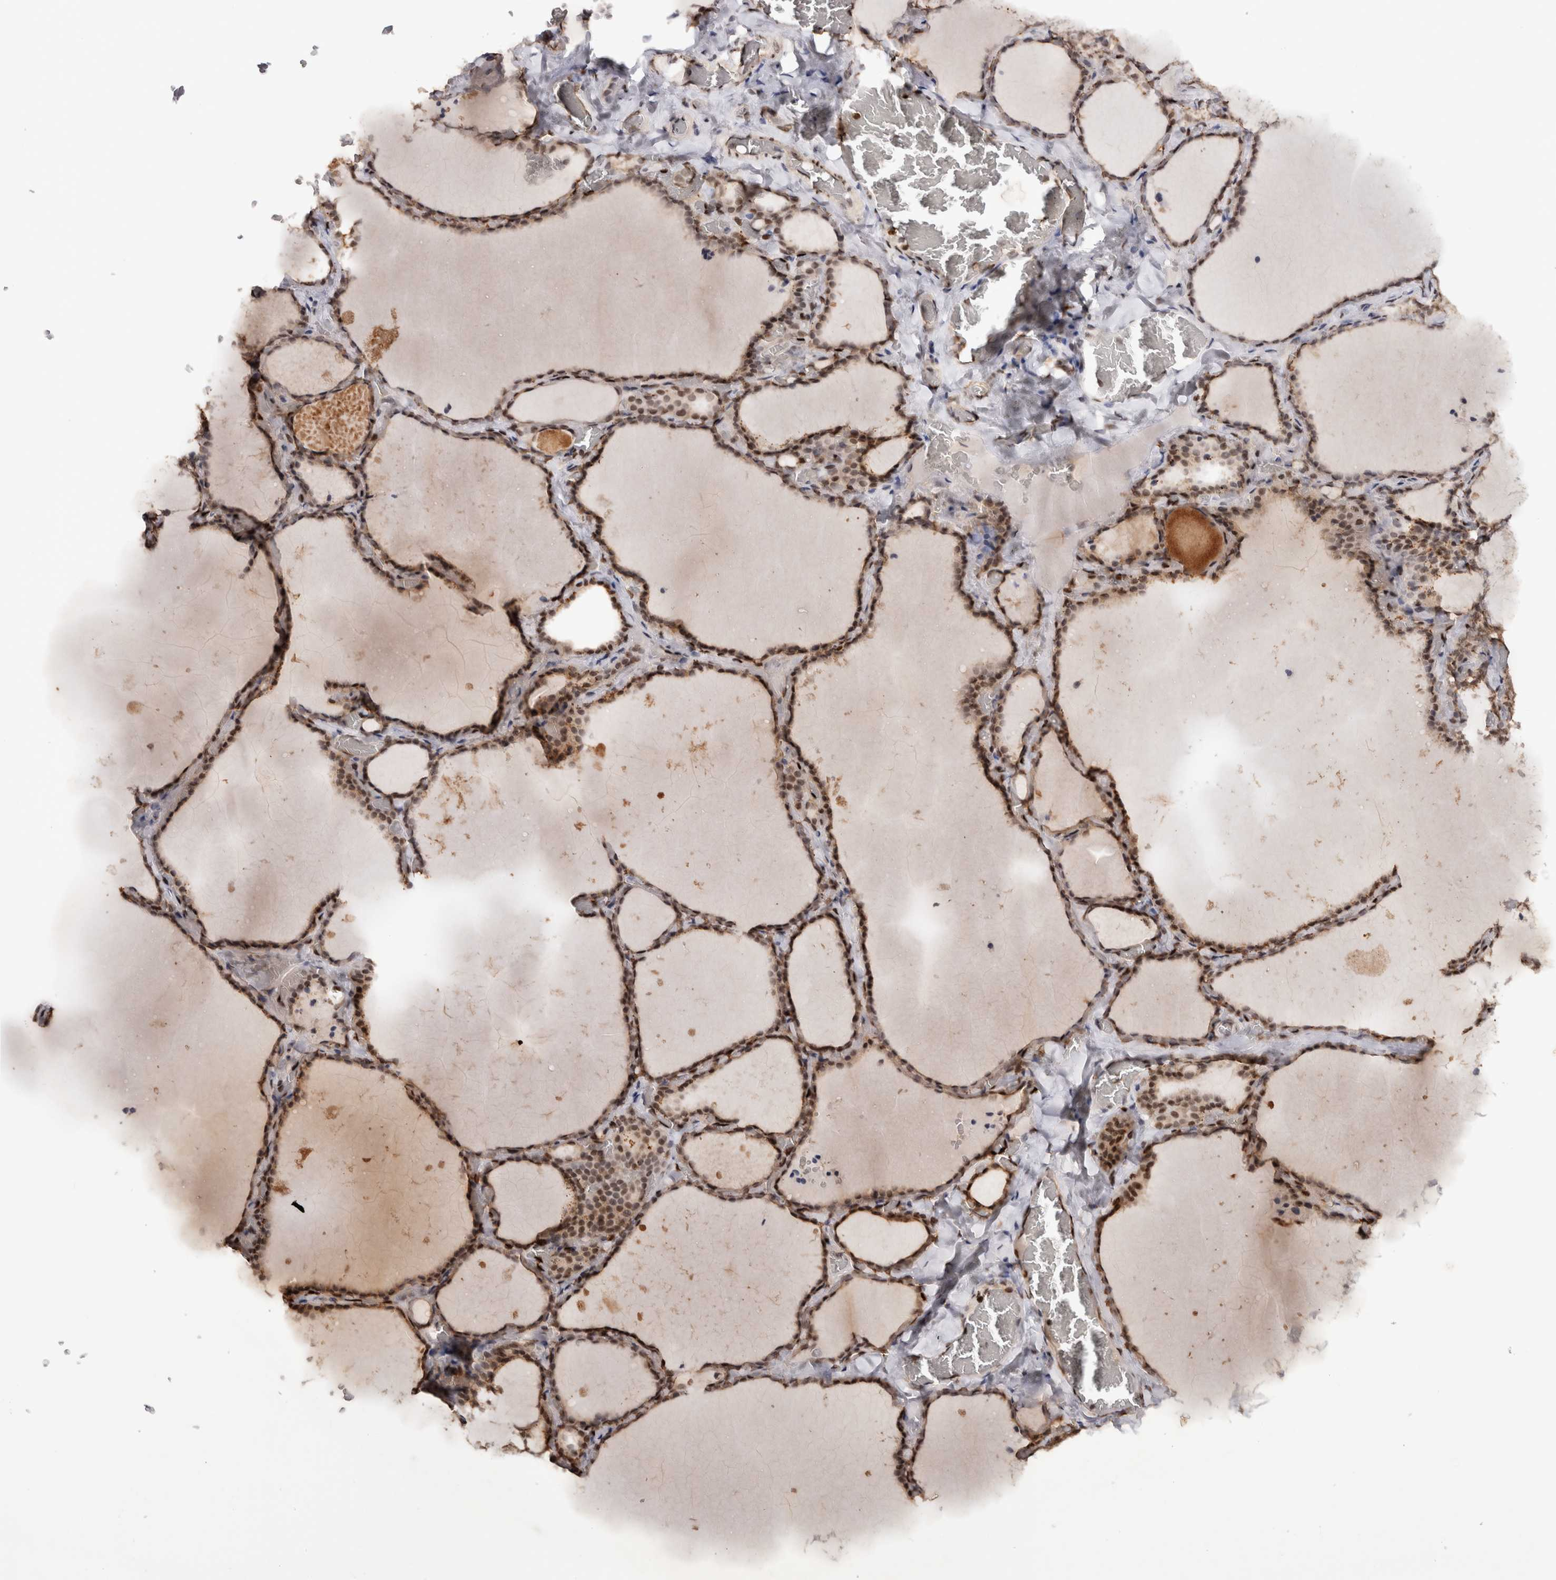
{"staining": {"intensity": "moderate", "quantity": ">75%", "location": "nuclear"}, "tissue": "thyroid gland", "cell_type": "Glandular cells", "image_type": "normal", "snomed": [{"axis": "morphology", "description": "Normal tissue, NOS"}, {"axis": "topography", "description": "Thyroid gland"}], "caption": "A brown stain shows moderate nuclear positivity of a protein in glandular cells of normal thyroid gland.", "gene": "RPS6KA2", "patient": {"sex": "female", "age": 22}}